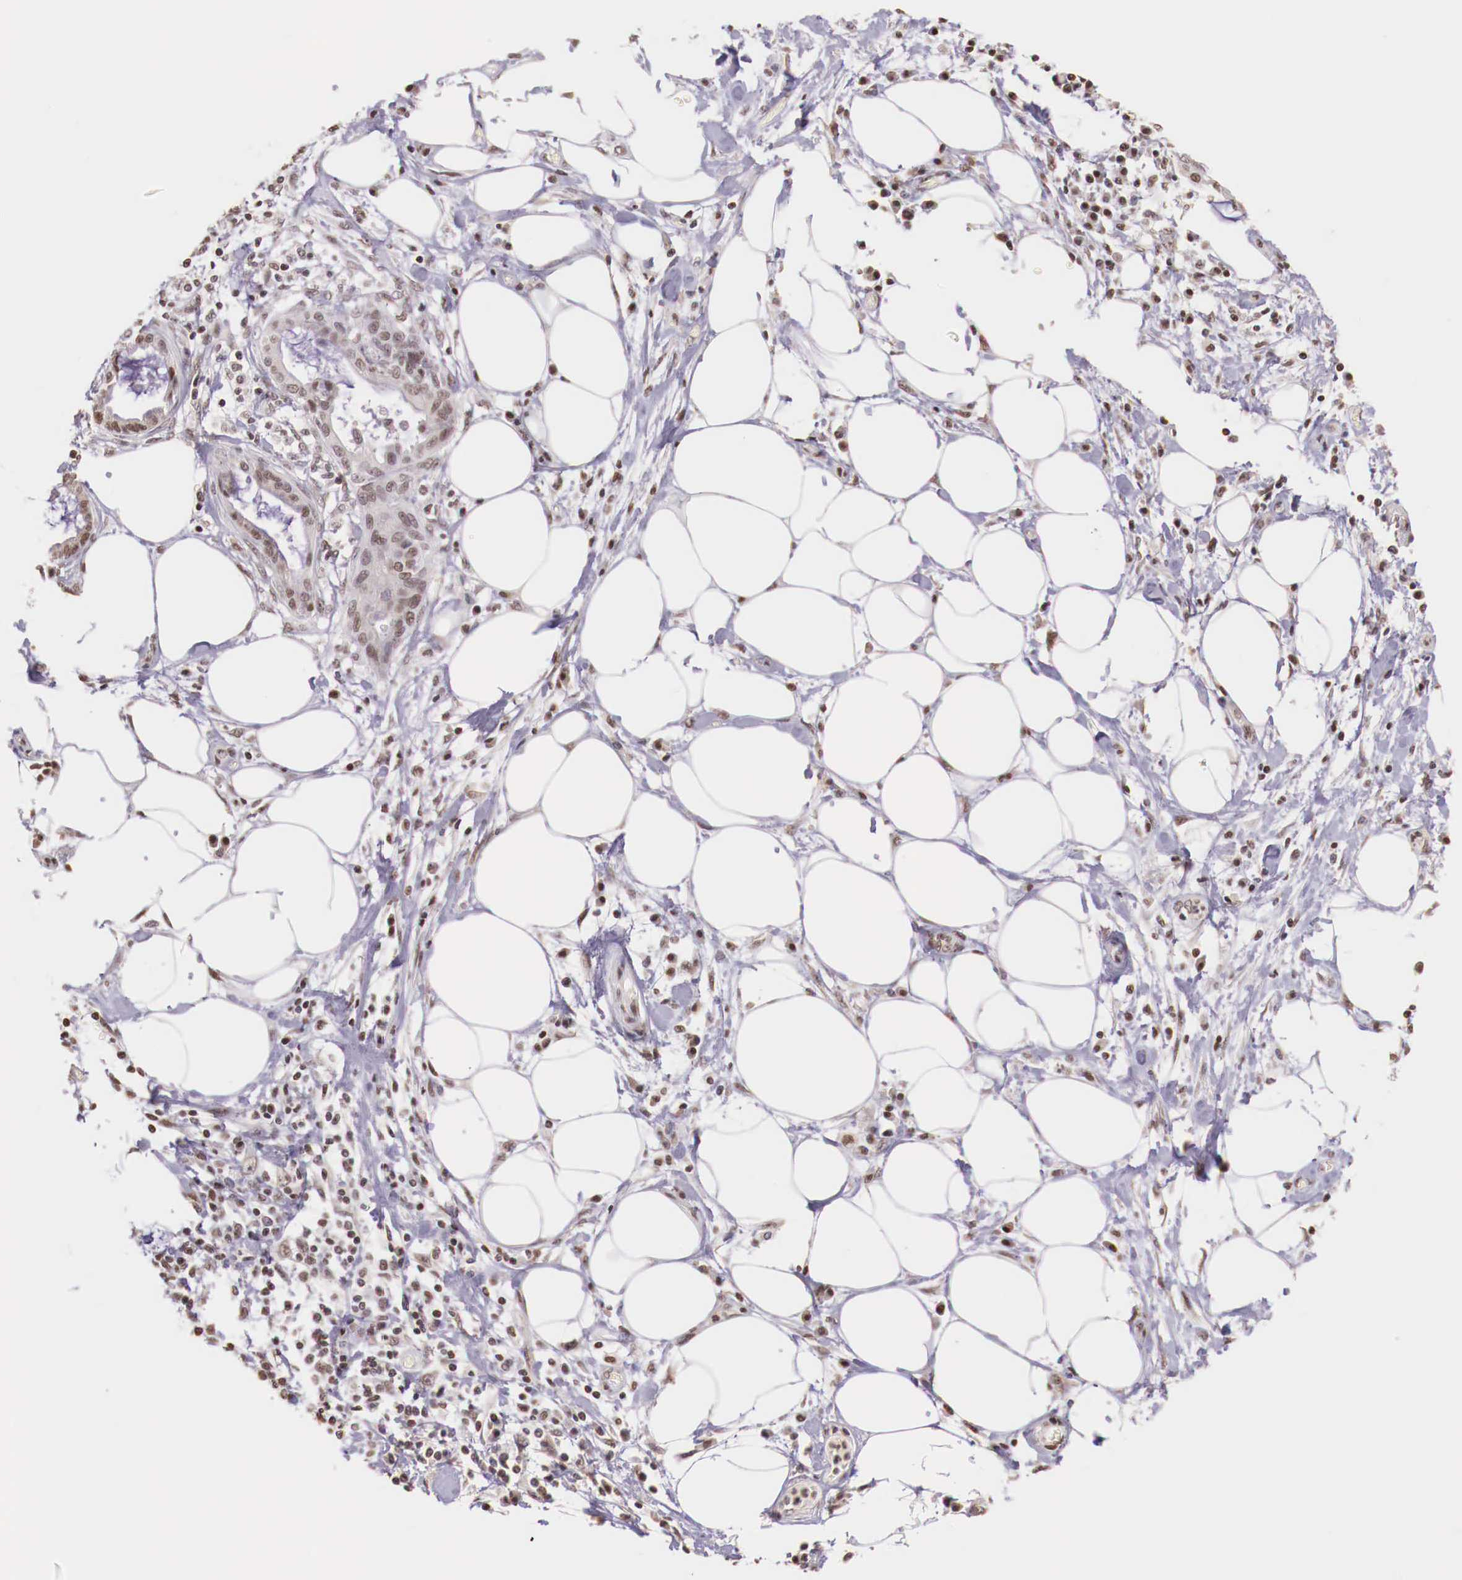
{"staining": {"intensity": "weak", "quantity": "<25%", "location": "nuclear"}, "tissue": "pancreatic cancer", "cell_type": "Tumor cells", "image_type": "cancer", "snomed": [{"axis": "morphology", "description": "Adenocarcinoma, NOS"}, {"axis": "topography", "description": "Pancreas"}], "caption": "IHC micrograph of human adenocarcinoma (pancreatic) stained for a protein (brown), which displays no expression in tumor cells. (Immunohistochemistry, brightfield microscopy, high magnification).", "gene": "SP1", "patient": {"sex": "female", "age": 64}}